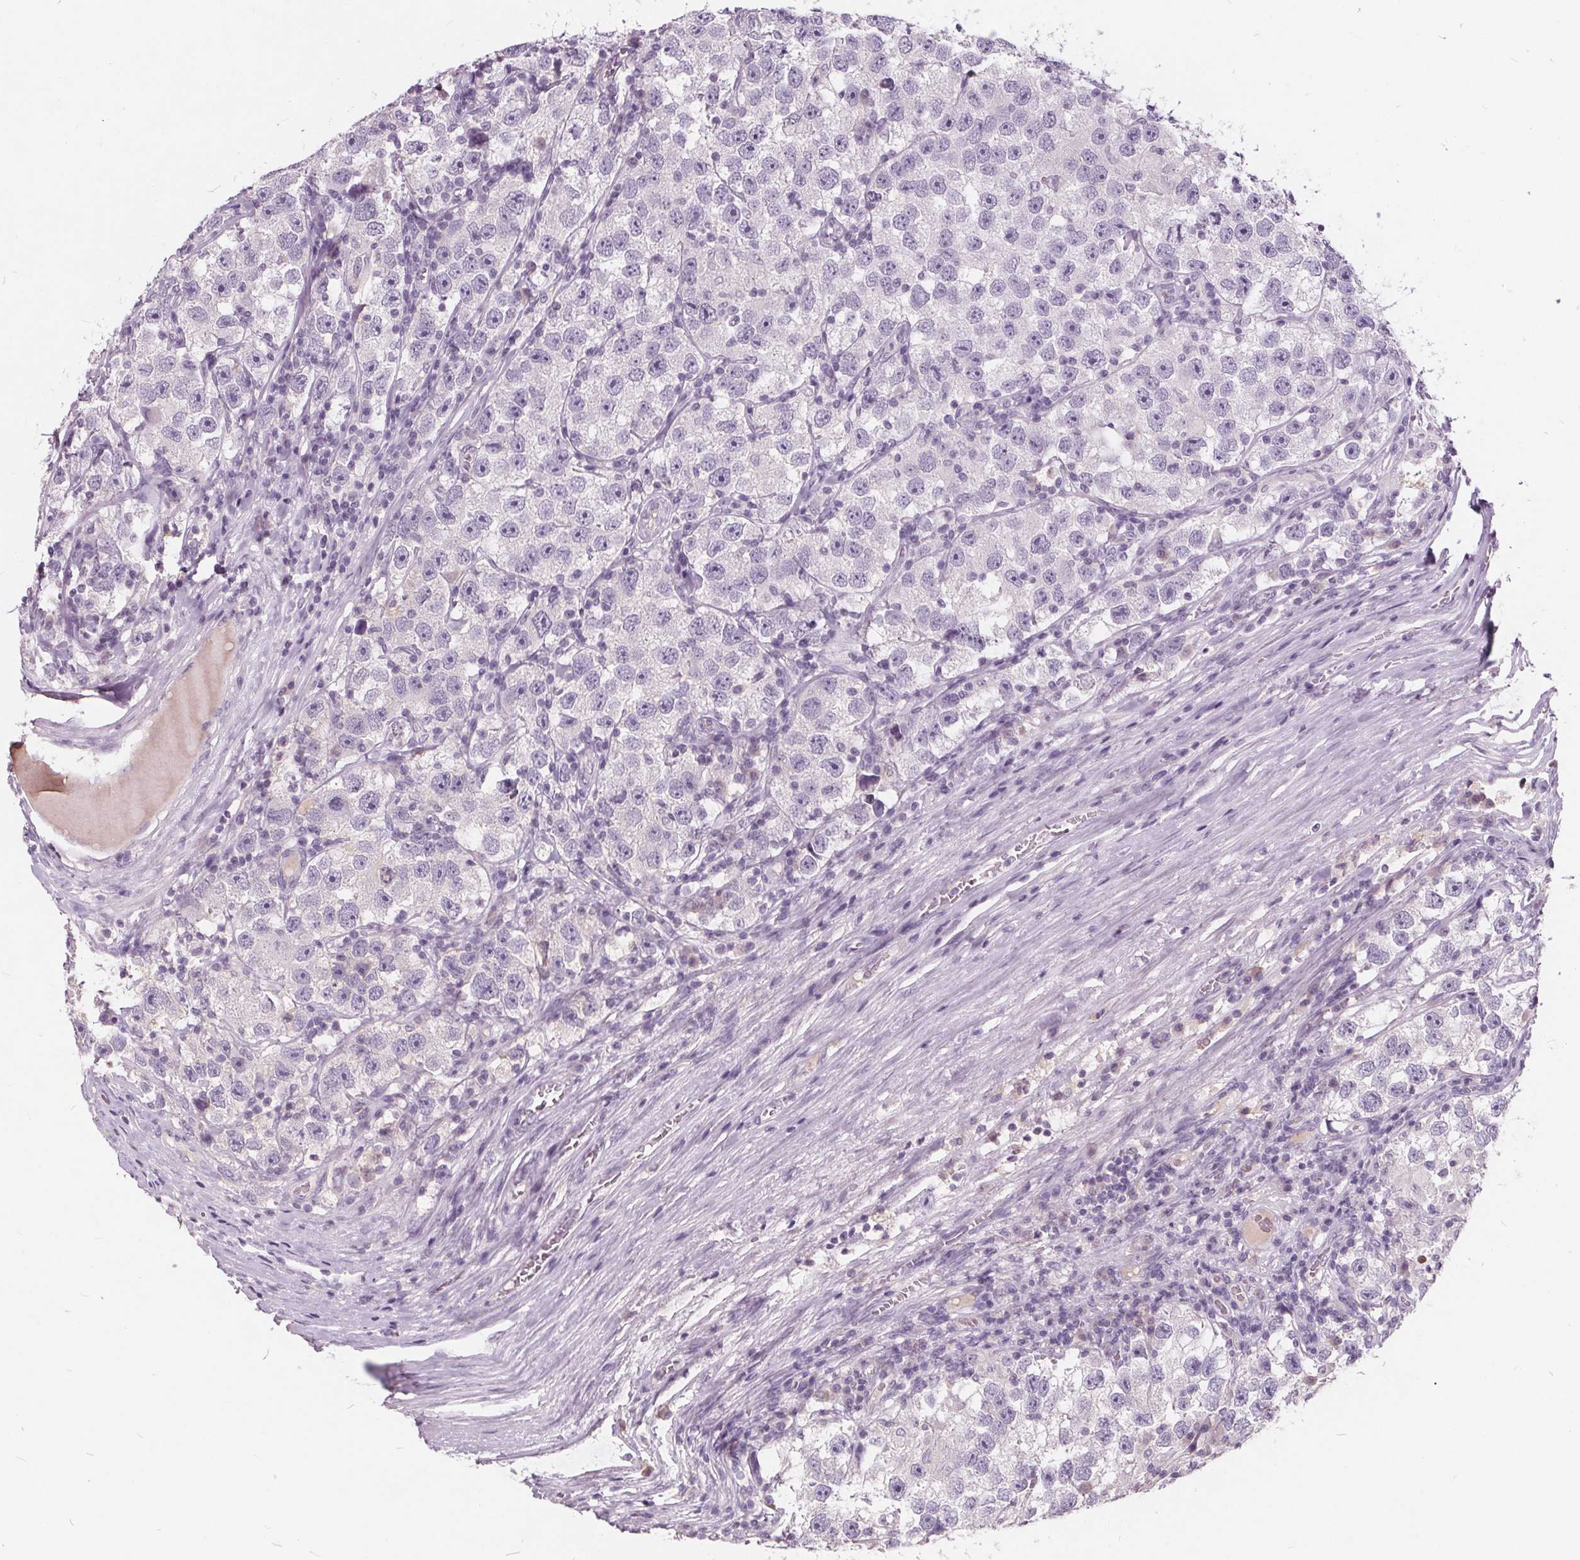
{"staining": {"intensity": "negative", "quantity": "none", "location": "none"}, "tissue": "testis cancer", "cell_type": "Tumor cells", "image_type": "cancer", "snomed": [{"axis": "morphology", "description": "Seminoma, NOS"}, {"axis": "topography", "description": "Testis"}], "caption": "This photomicrograph is of testis cancer (seminoma) stained with immunohistochemistry to label a protein in brown with the nuclei are counter-stained blue. There is no expression in tumor cells.", "gene": "PLA2G2E", "patient": {"sex": "male", "age": 26}}